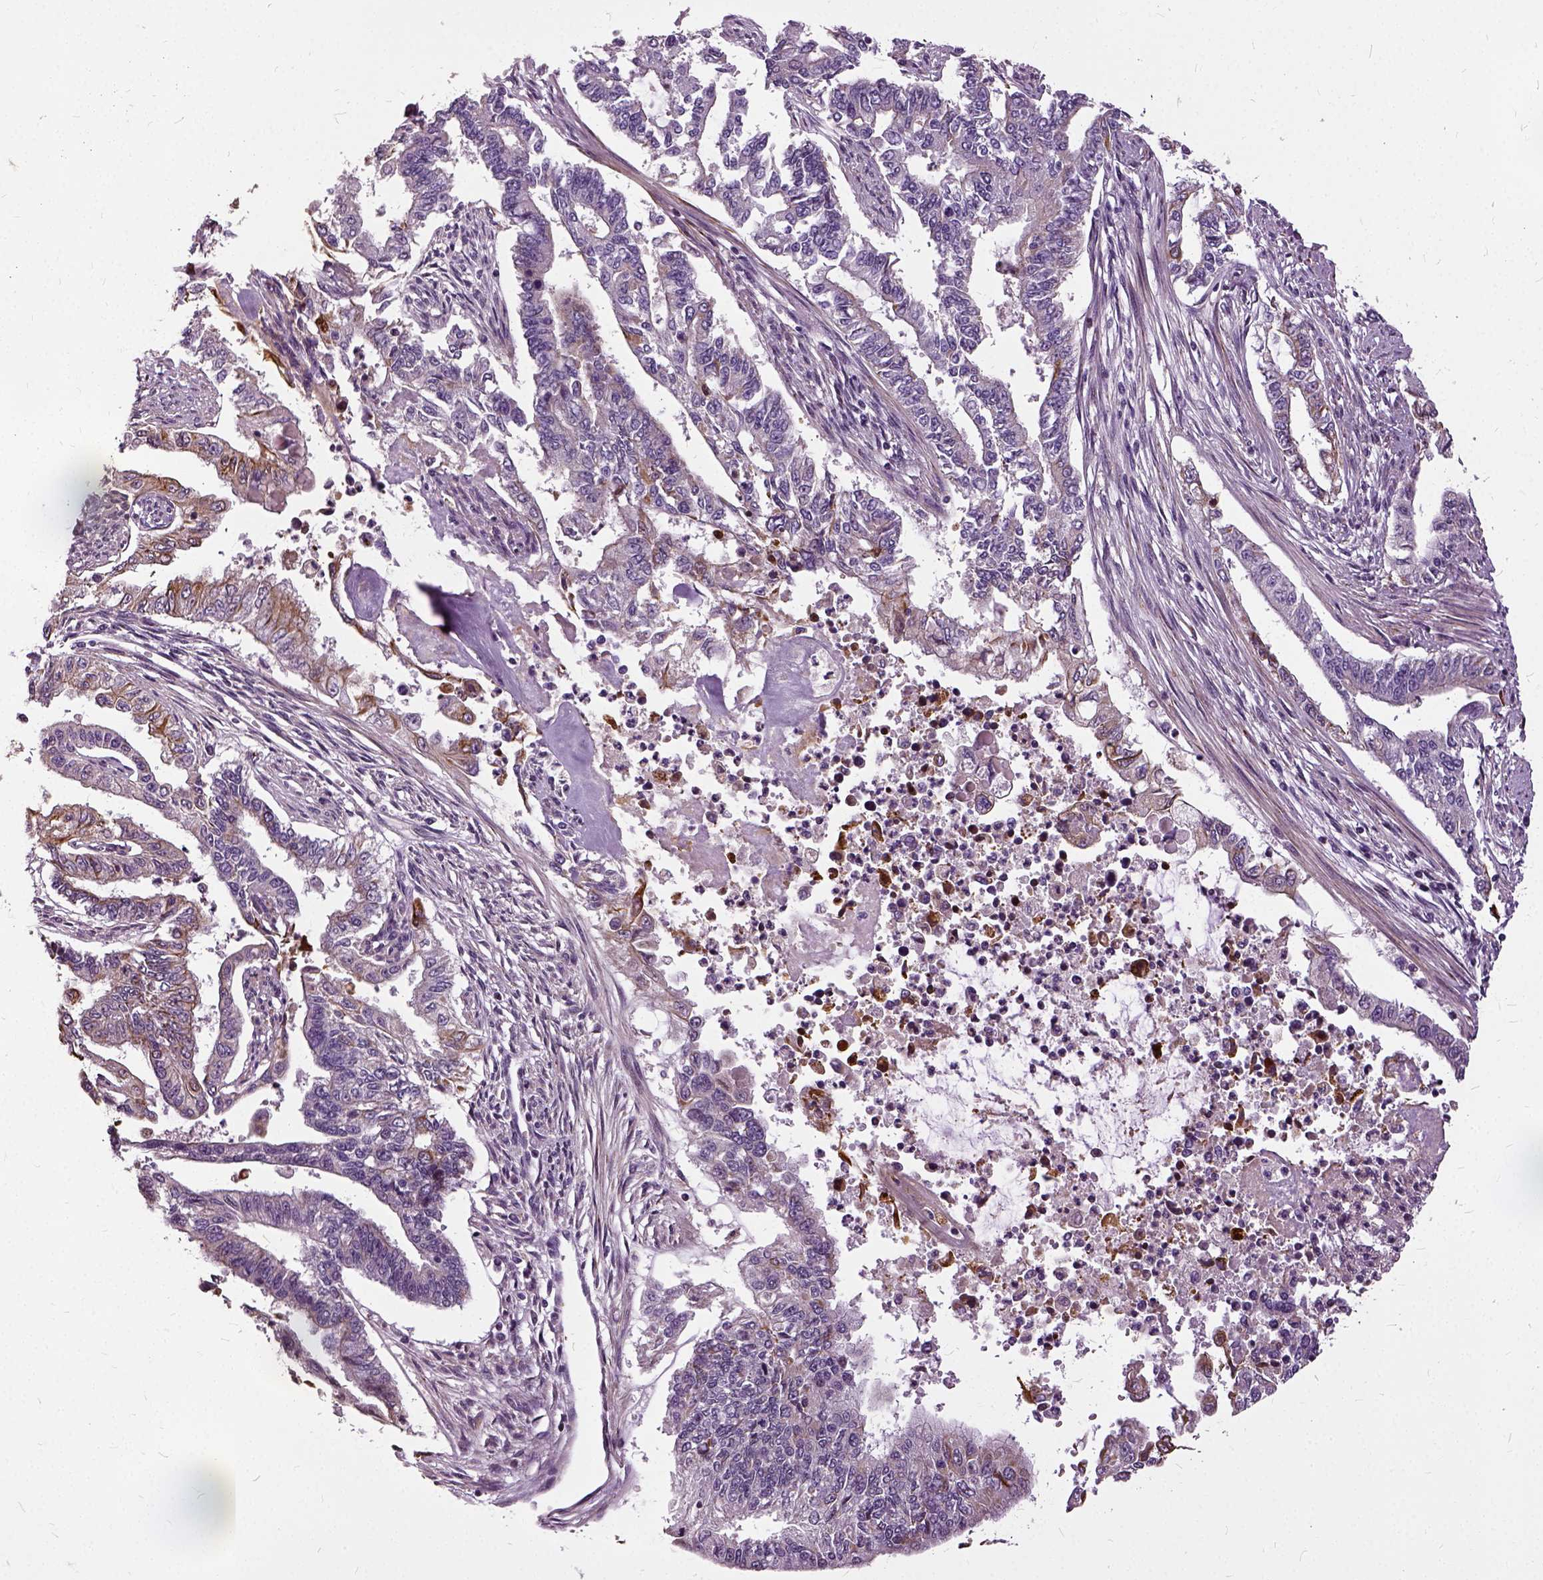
{"staining": {"intensity": "moderate", "quantity": "<25%", "location": "cytoplasmic/membranous"}, "tissue": "endometrial cancer", "cell_type": "Tumor cells", "image_type": "cancer", "snomed": [{"axis": "morphology", "description": "Adenocarcinoma, NOS"}, {"axis": "topography", "description": "Uterus"}], "caption": "The histopathology image demonstrates staining of adenocarcinoma (endometrial), revealing moderate cytoplasmic/membranous protein expression (brown color) within tumor cells.", "gene": "ILRUN", "patient": {"sex": "female", "age": 59}}